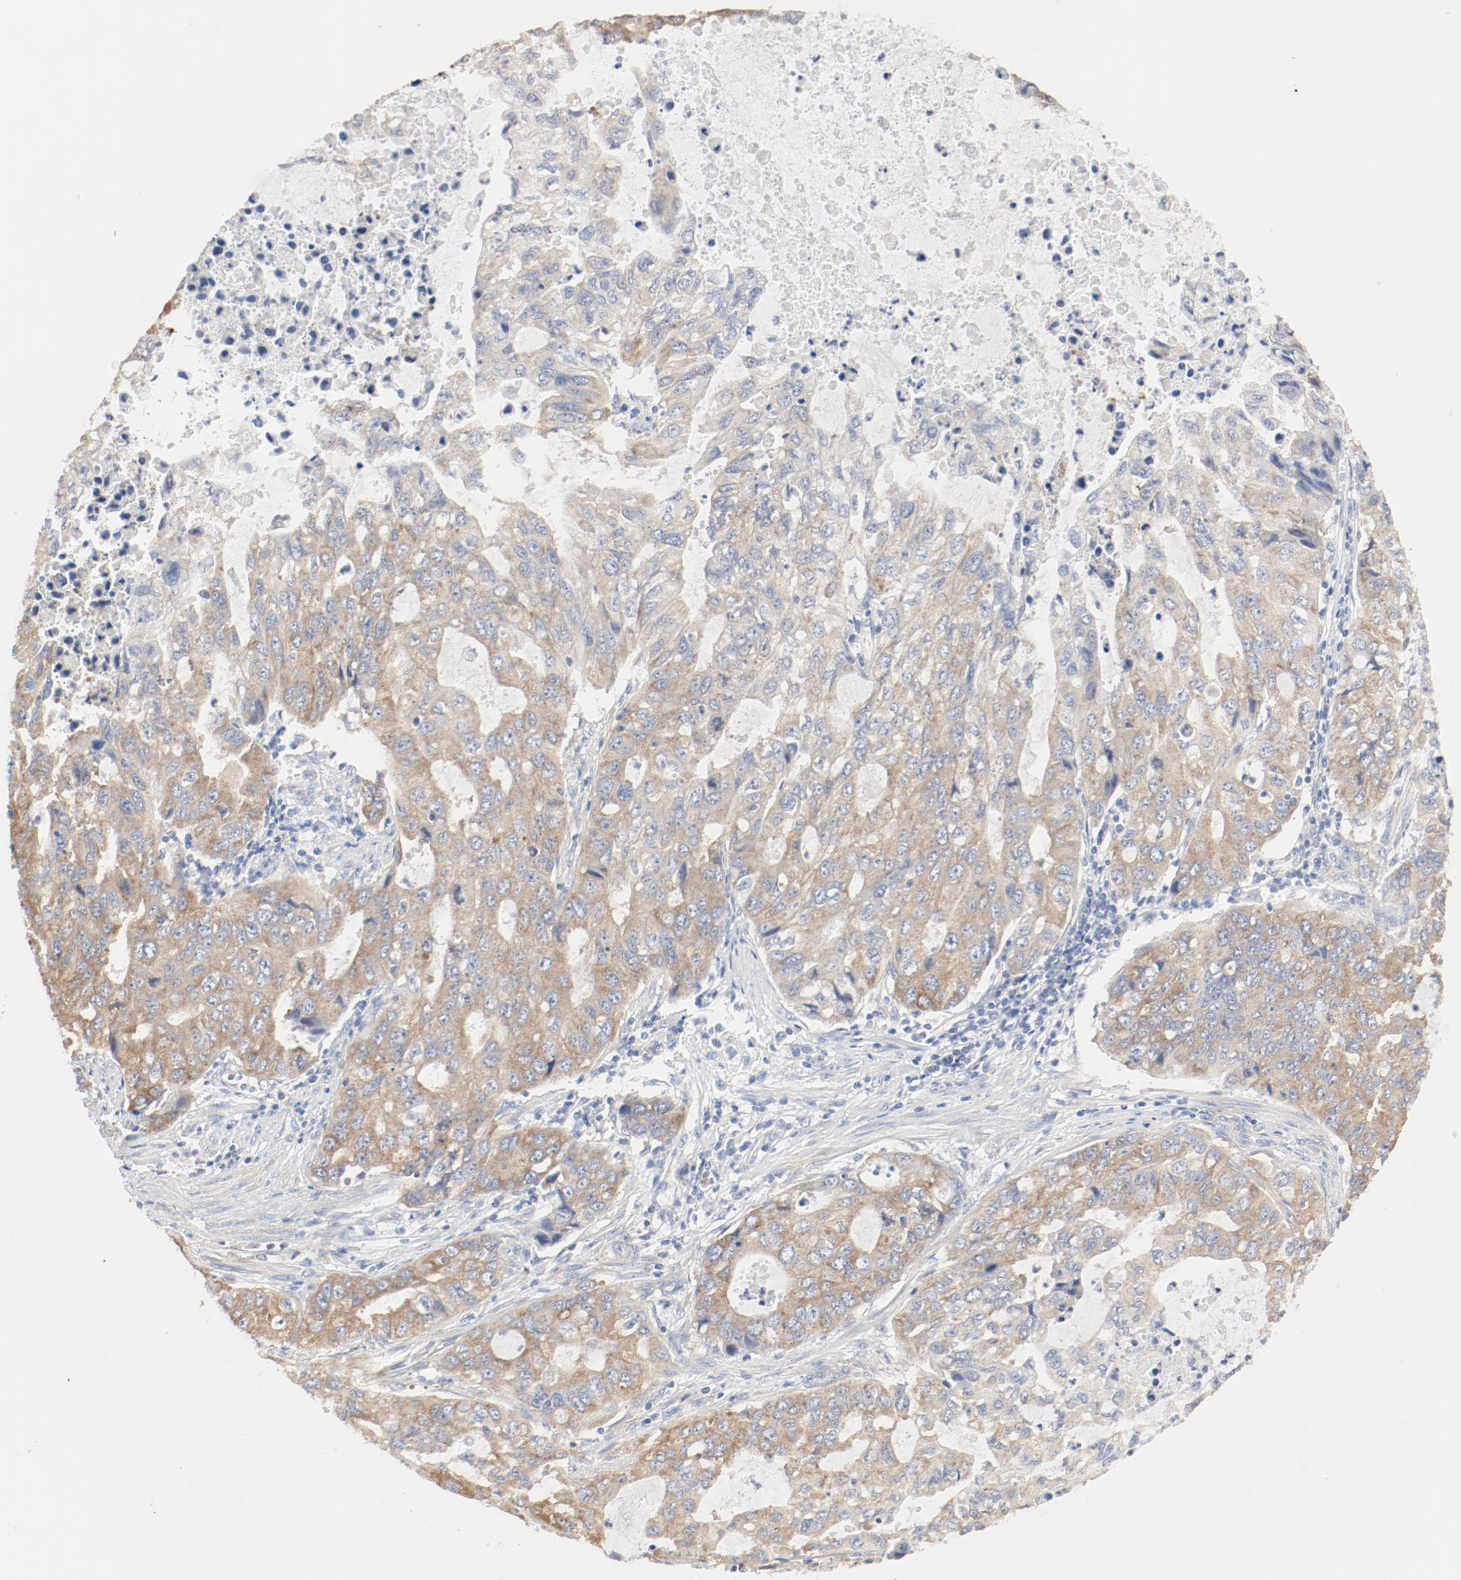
{"staining": {"intensity": "moderate", "quantity": ">75%", "location": "cytoplasmic/membranous"}, "tissue": "stomach cancer", "cell_type": "Tumor cells", "image_type": "cancer", "snomed": [{"axis": "morphology", "description": "Adenocarcinoma, NOS"}, {"axis": "topography", "description": "Stomach, upper"}], "caption": "Immunohistochemical staining of stomach cancer (adenocarcinoma) displays moderate cytoplasmic/membranous protein positivity in about >75% of tumor cells. Using DAB (3,3'-diaminobenzidine) (brown) and hematoxylin (blue) stains, captured at high magnification using brightfield microscopy.", "gene": "RPS6", "patient": {"sex": "female", "age": 52}}